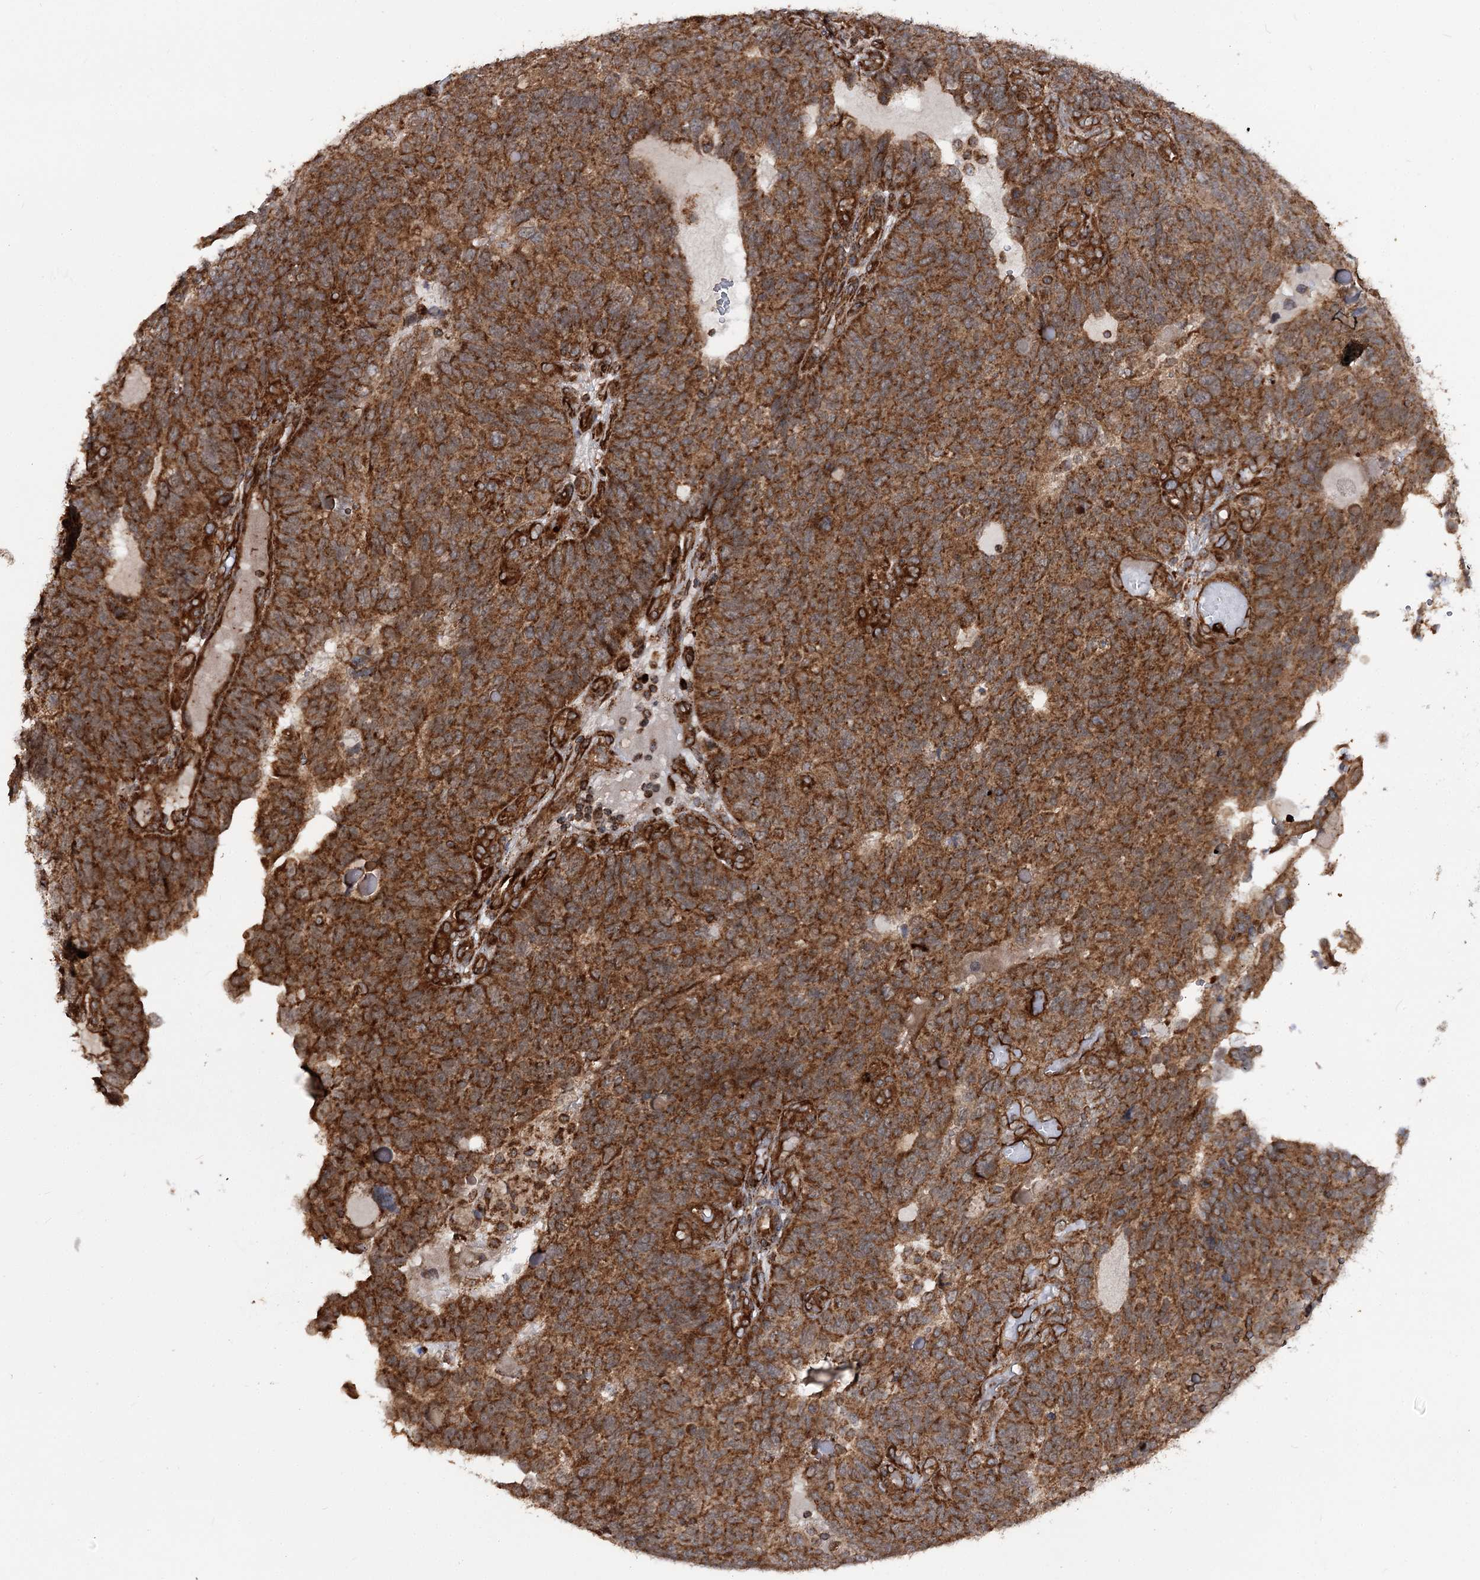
{"staining": {"intensity": "strong", "quantity": ">75%", "location": "cytoplasmic/membranous"}, "tissue": "endometrial cancer", "cell_type": "Tumor cells", "image_type": "cancer", "snomed": [{"axis": "morphology", "description": "Adenocarcinoma, NOS"}, {"axis": "topography", "description": "Endometrium"}], "caption": "A brown stain labels strong cytoplasmic/membranous positivity of a protein in endometrial adenocarcinoma tumor cells.", "gene": "FGFR1OP2", "patient": {"sex": "female", "age": 66}}